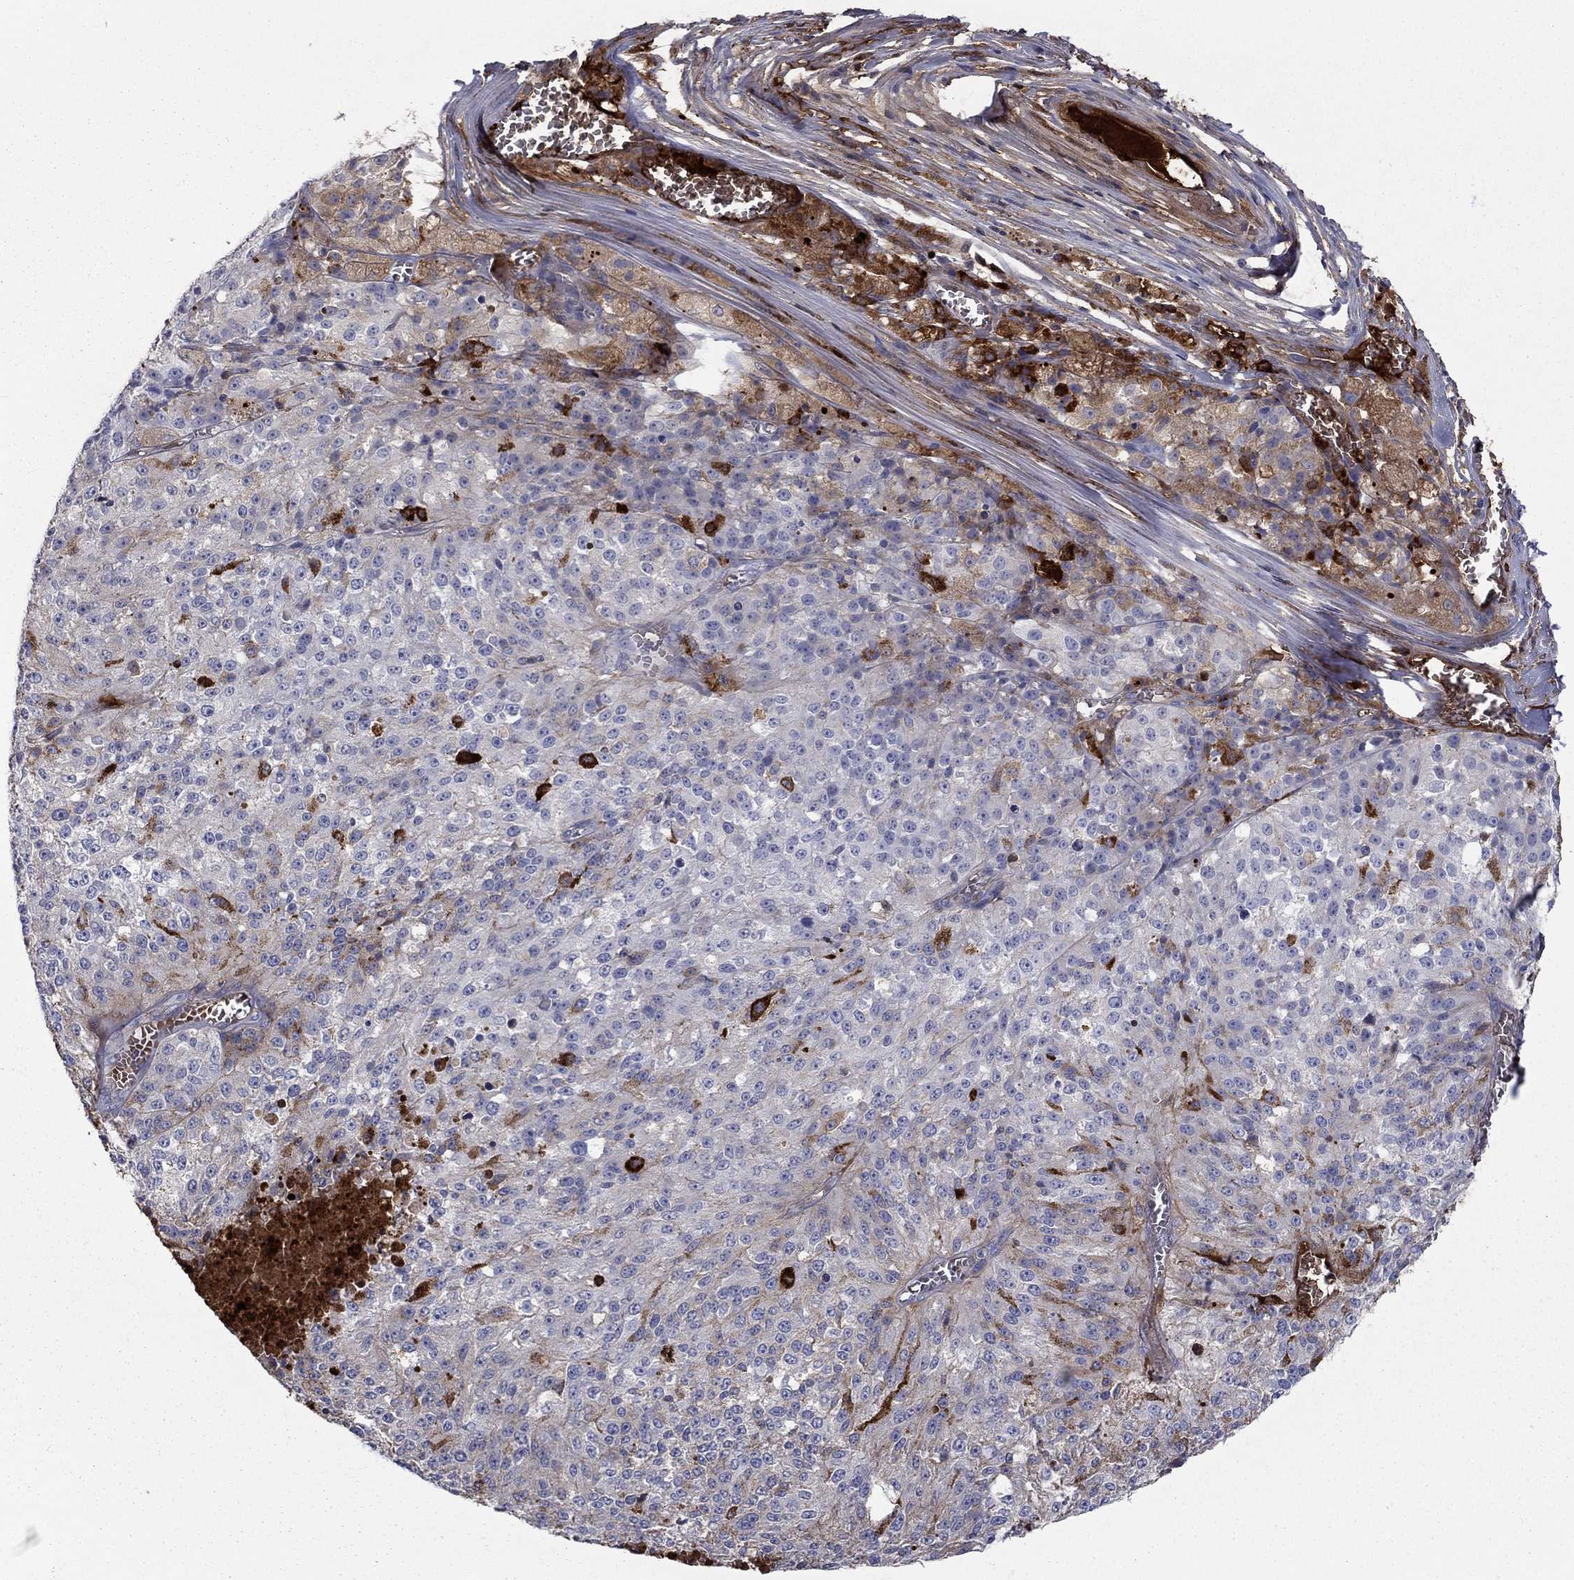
{"staining": {"intensity": "negative", "quantity": "none", "location": "none"}, "tissue": "melanoma", "cell_type": "Tumor cells", "image_type": "cancer", "snomed": [{"axis": "morphology", "description": "Malignant melanoma, Metastatic site"}, {"axis": "topography", "description": "Lymph node"}], "caption": "This is an immunohistochemistry (IHC) histopathology image of human melanoma. There is no staining in tumor cells.", "gene": "HPX", "patient": {"sex": "female", "age": 64}}